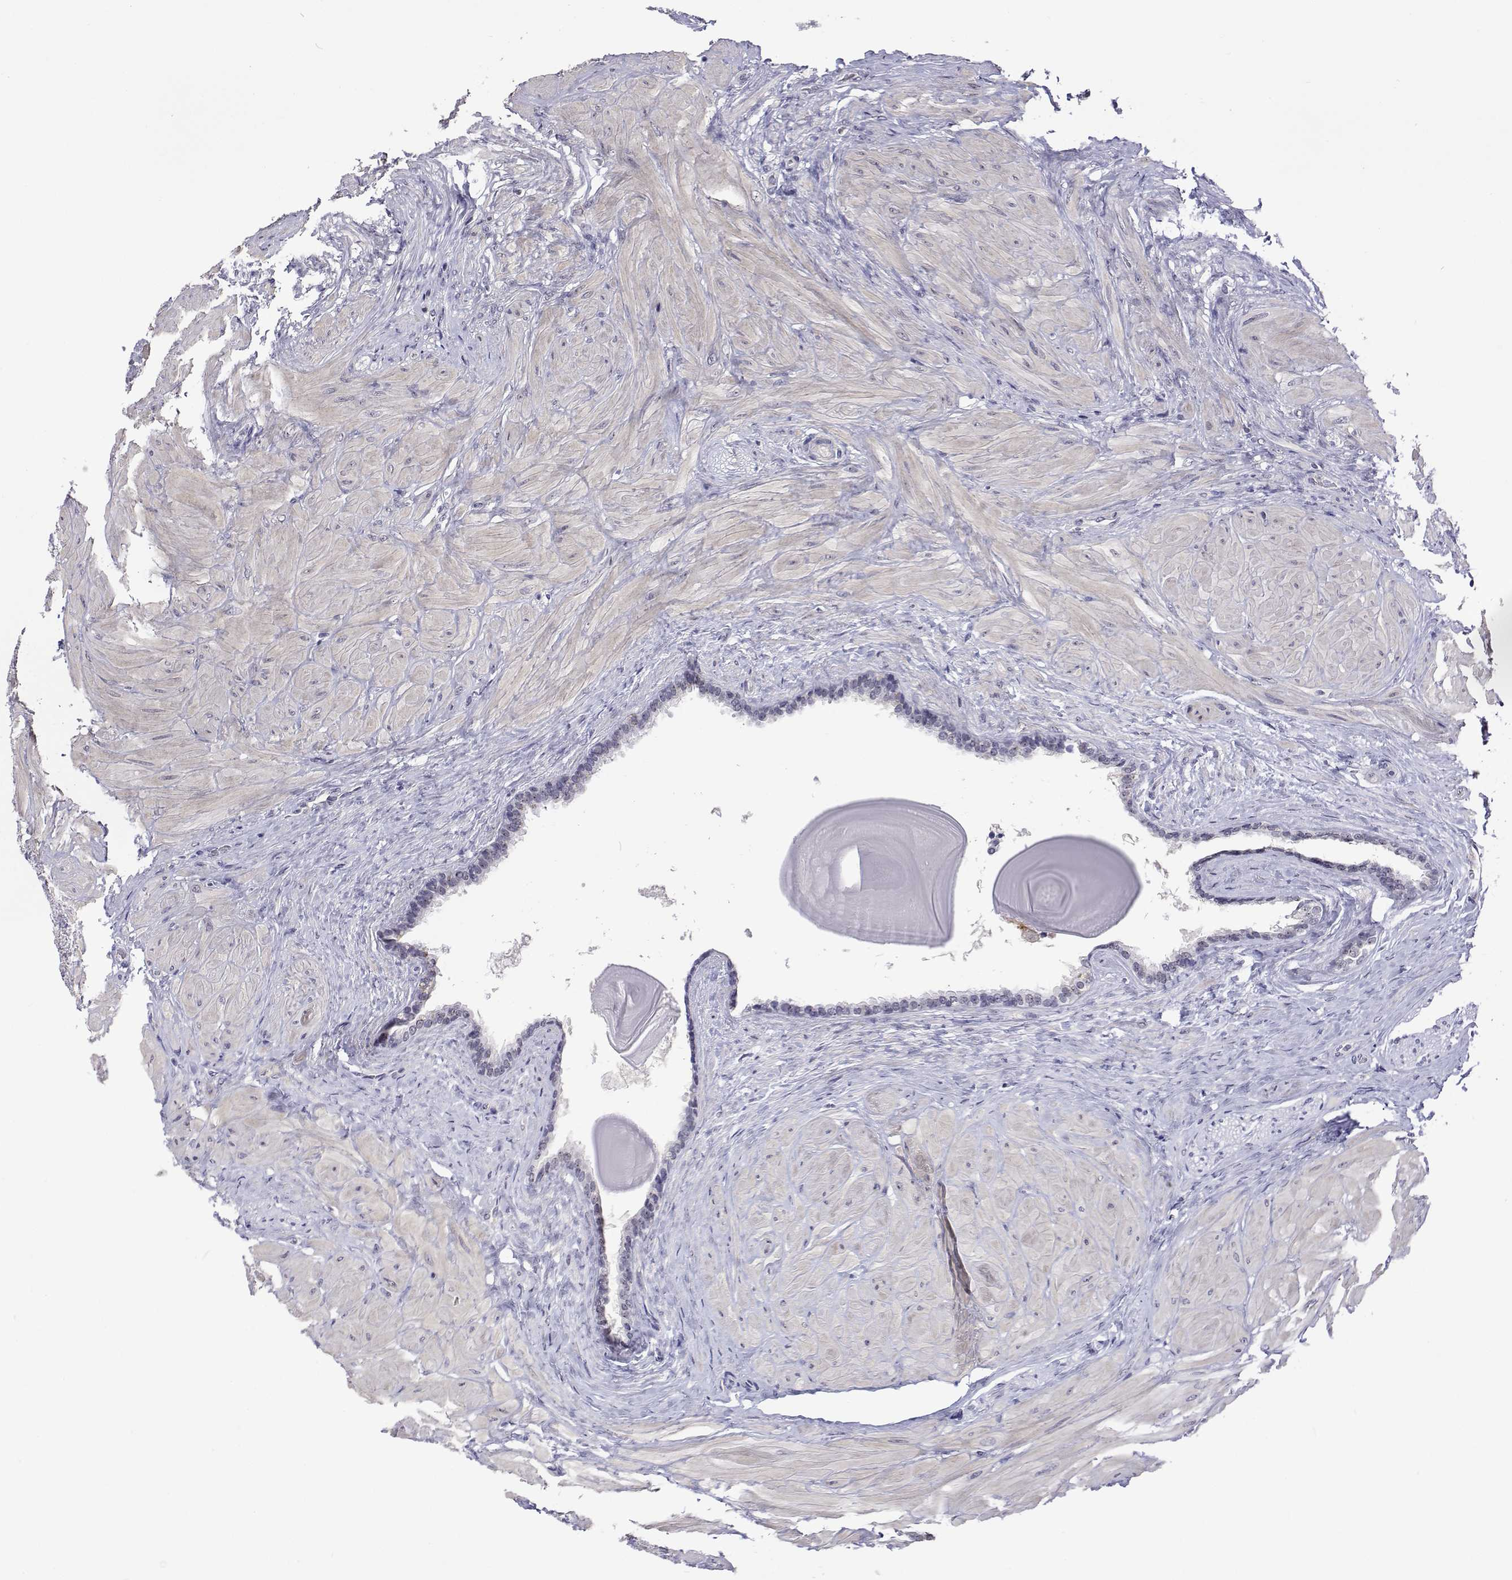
{"staining": {"intensity": "negative", "quantity": "none", "location": "none"}, "tissue": "seminal vesicle", "cell_type": "Glandular cells", "image_type": "normal", "snomed": [{"axis": "morphology", "description": "Normal tissue, NOS"}, {"axis": "topography", "description": "Seminal veicle"}], "caption": "A high-resolution micrograph shows immunohistochemistry staining of benign seminal vesicle, which exhibits no significant expression in glandular cells.", "gene": "NHP2", "patient": {"sex": "male", "age": 57}}